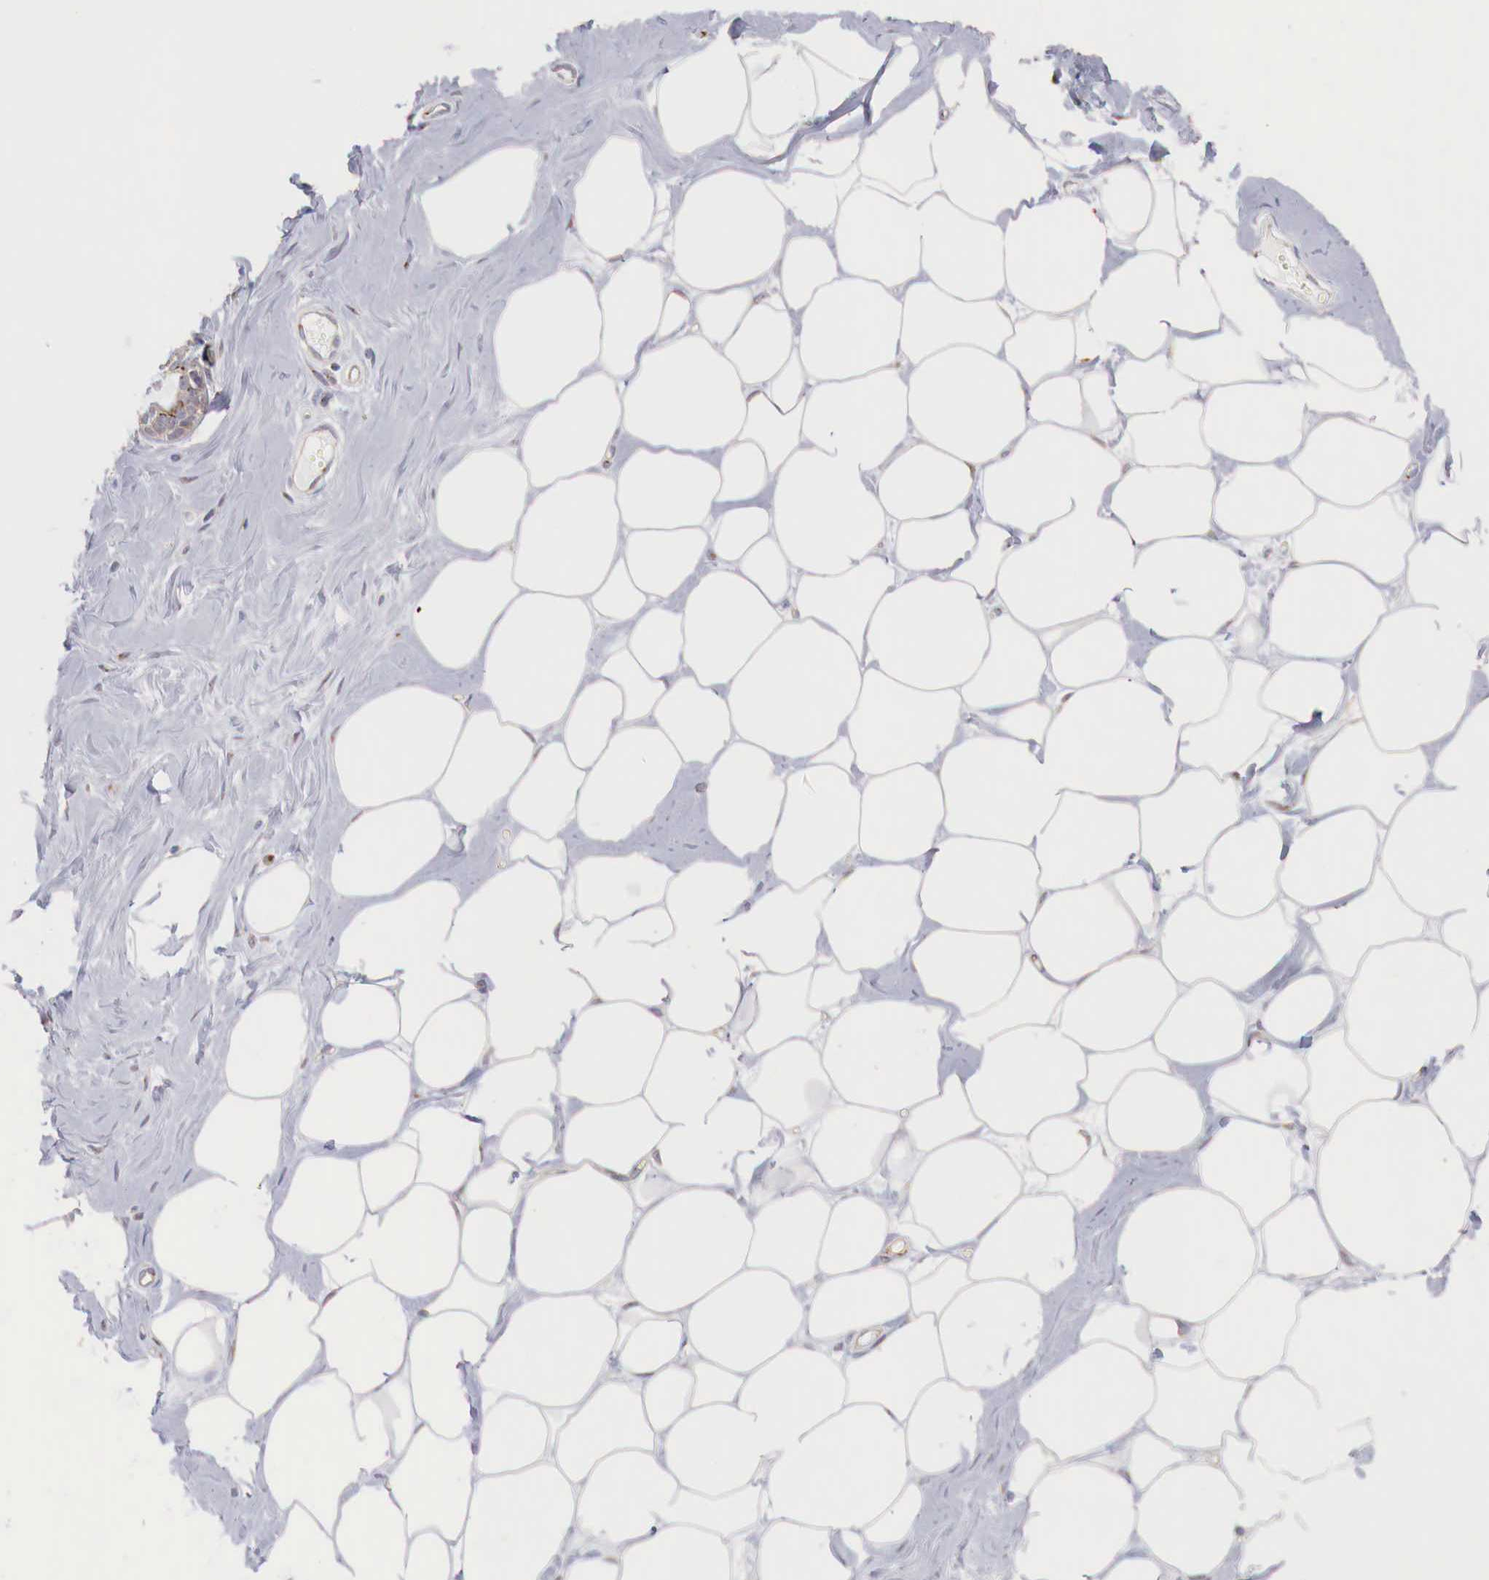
{"staining": {"intensity": "weak", "quantity": "25%-75%", "location": "cytoplasmic/membranous"}, "tissue": "adipose tissue", "cell_type": "Adipocytes", "image_type": "normal", "snomed": [{"axis": "morphology", "description": "Normal tissue, NOS"}, {"axis": "topography", "description": "Breast"}], "caption": "The immunohistochemical stain labels weak cytoplasmic/membranous positivity in adipocytes of unremarkable adipose tissue.", "gene": "SYAP1", "patient": {"sex": "female", "age": 44}}